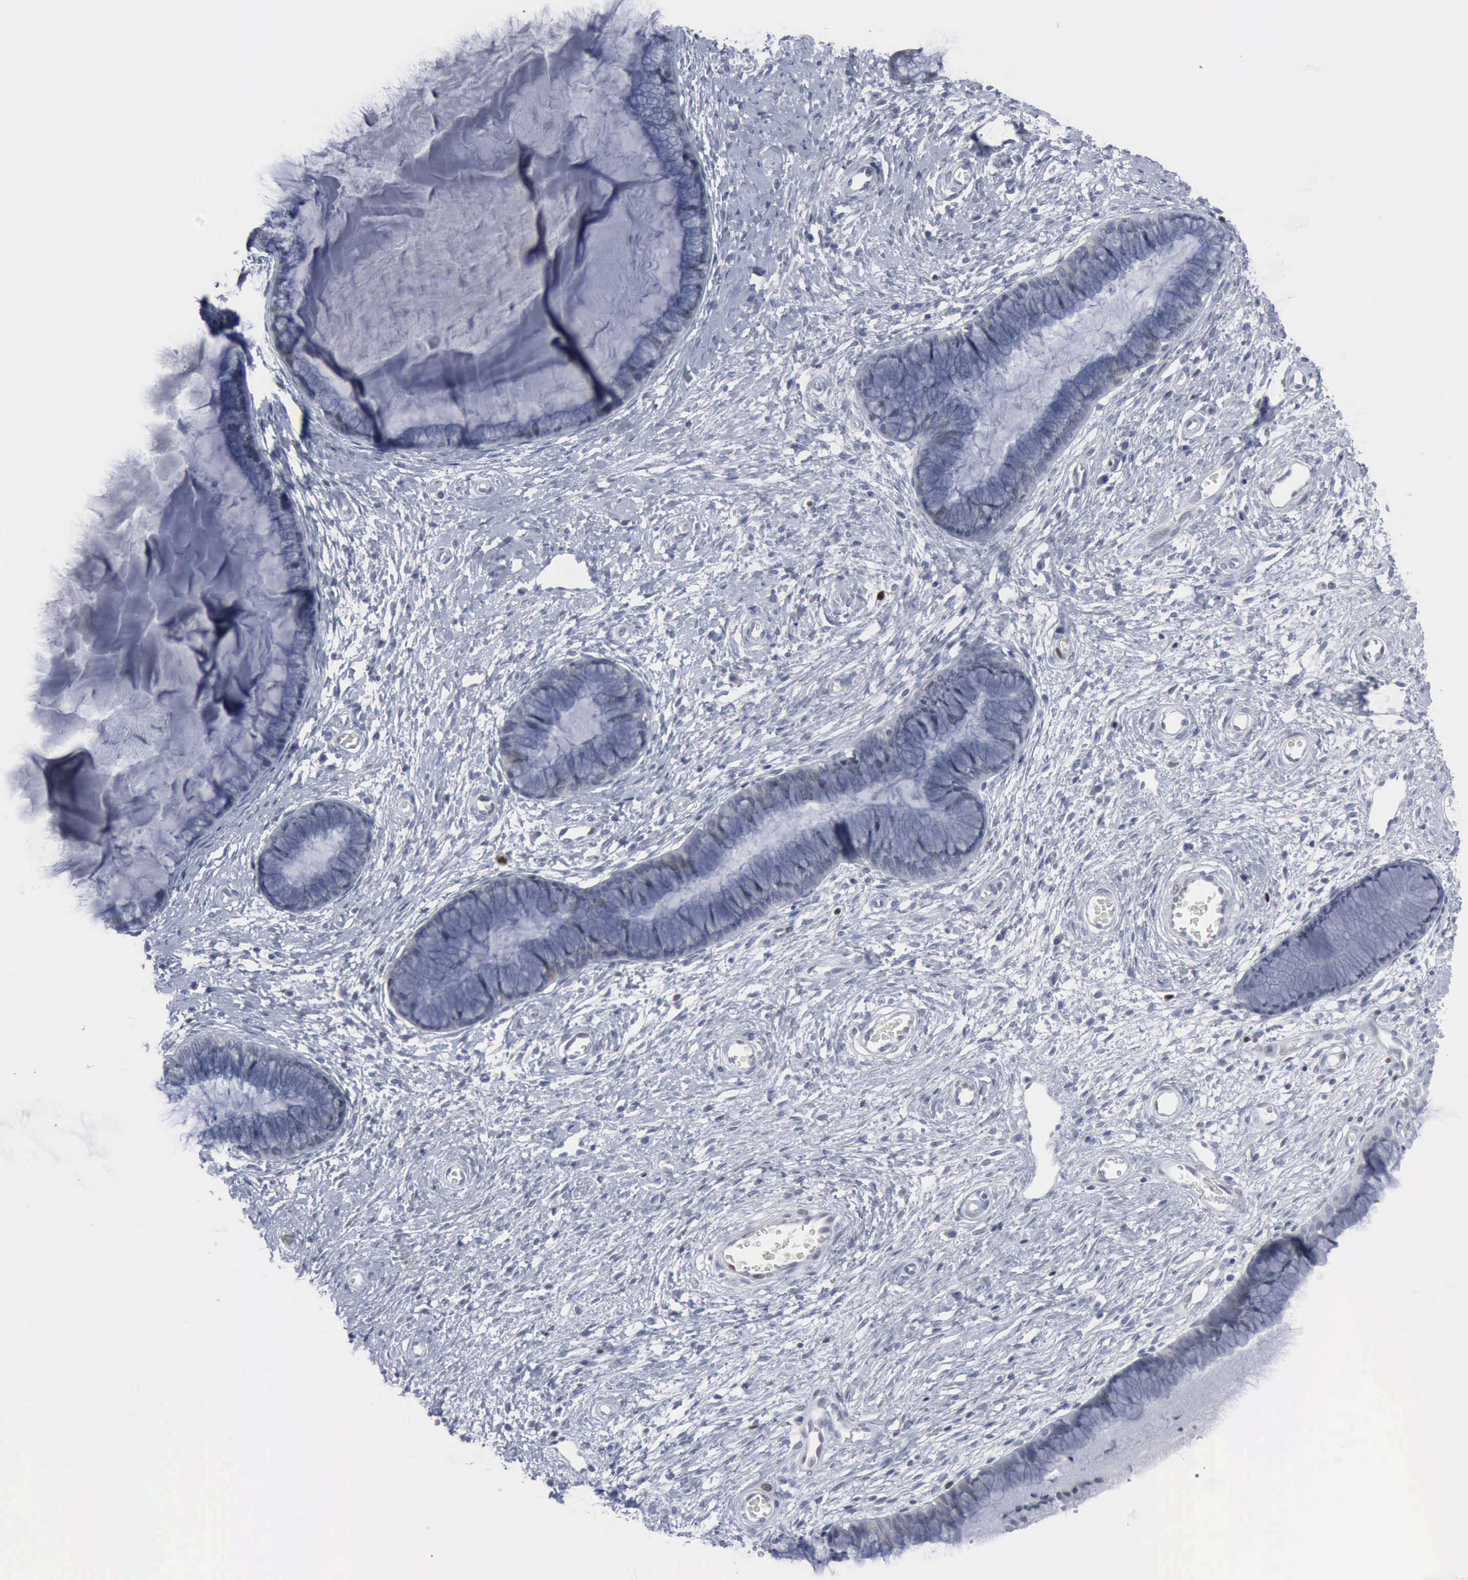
{"staining": {"intensity": "negative", "quantity": "none", "location": "none"}, "tissue": "cervix", "cell_type": "Glandular cells", "image_type": "normal", "snomed": [{"axis": "morphology", "description": "Normal tissue, NOS"}, {"axis": "topography", "description": "Cervix"}], "caption": "The histopathology image demonstrates no significant expression in glandular cells of cervix.", "gene": "MCM5", "patient": {"sex": "female", "age": 27}}